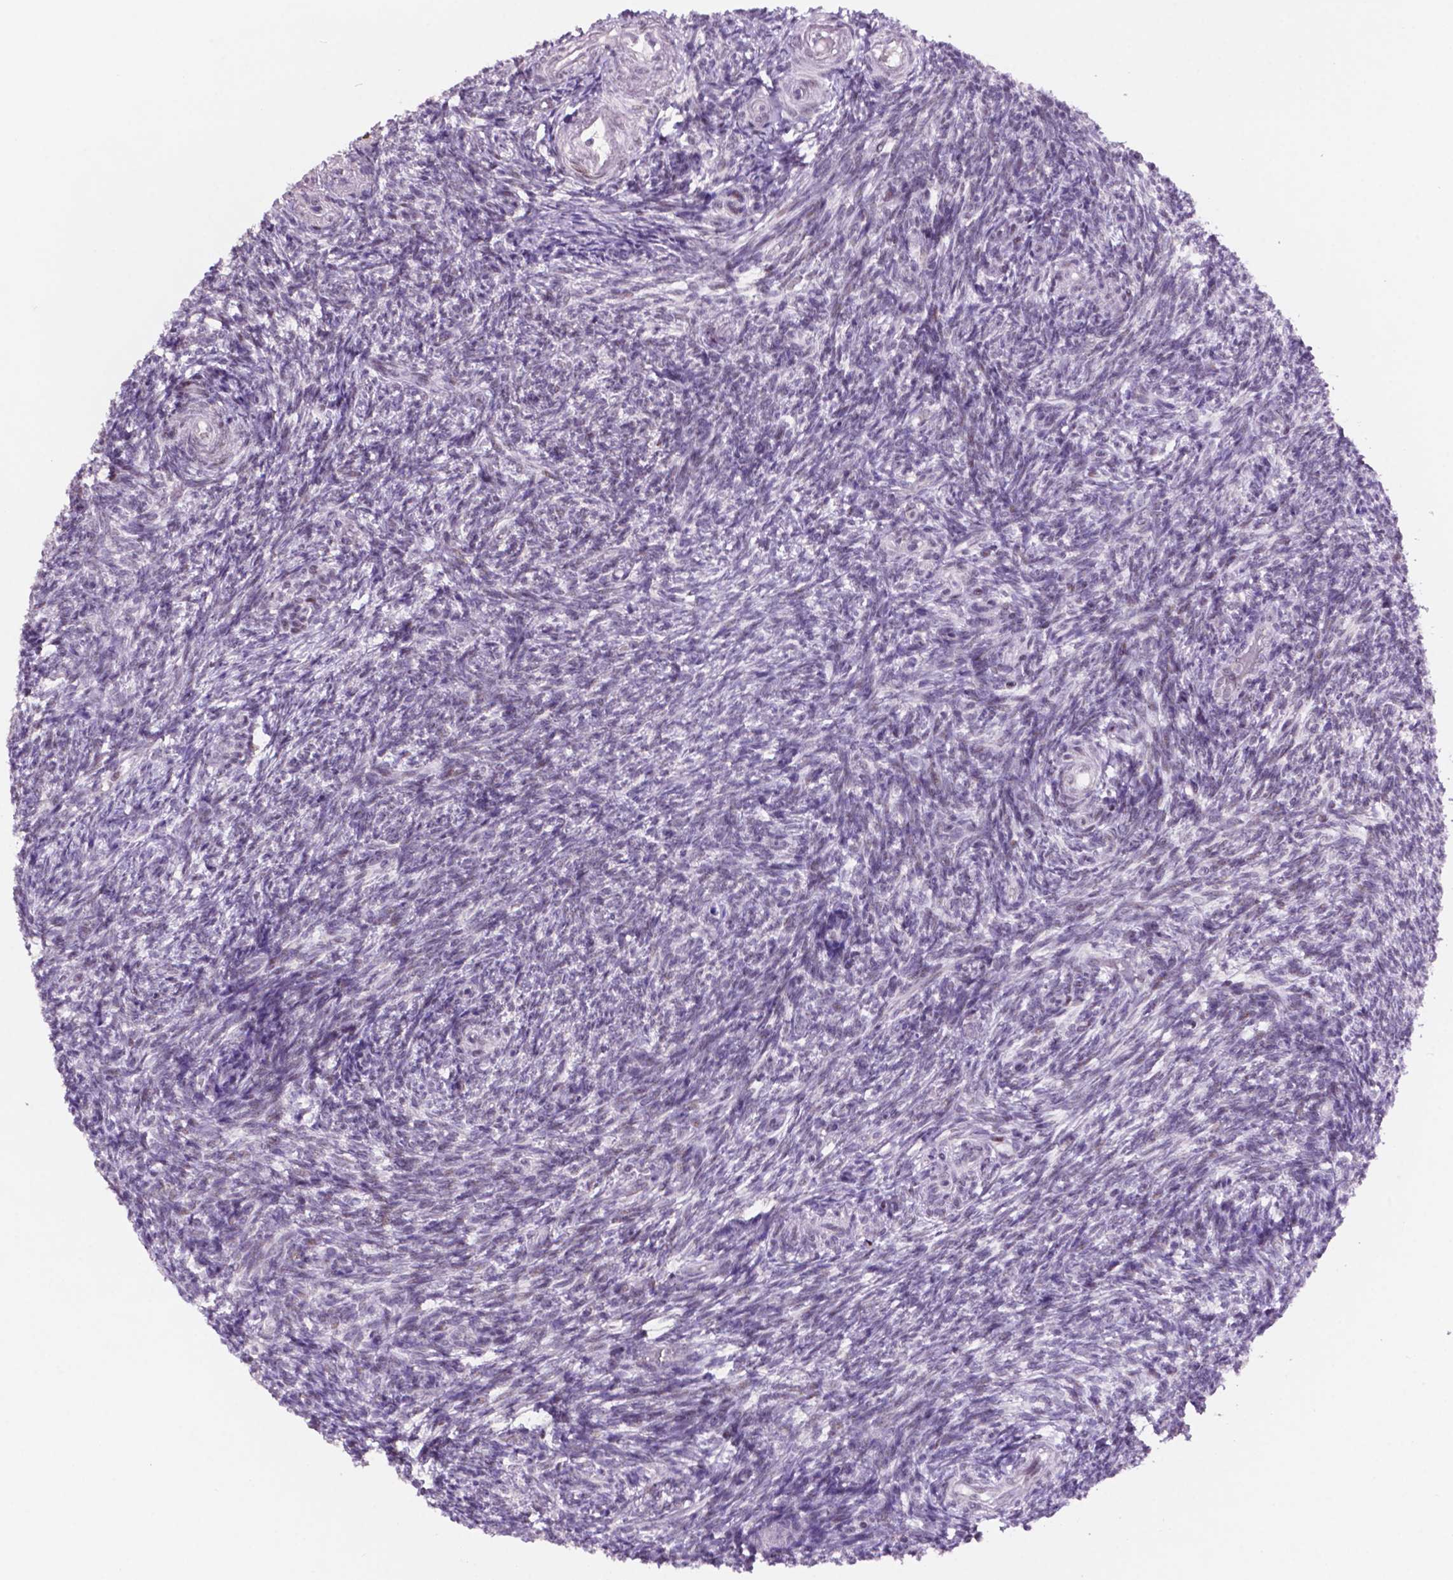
{"staining": {"intensity": "weak", "quantity": "<25%", "location": "nuclear"}, "tissue": "ovary", "cell_type": "Follicle cells", "image_type": "normal", "snomed": [{"axis": "morphology", "description": "Normal tissue, NOS"}, {"axis": "topography", "description": "Ovary"}], "caption": "Follicle cells are negative for brown protein staining in unremarkable ovary. (DAB (3,3'-diaminobenzidine) immunohistochemistry (IHC), high magnification).", "gene": "NCOR1", "patient": {"sex": "female", "age": 39}}